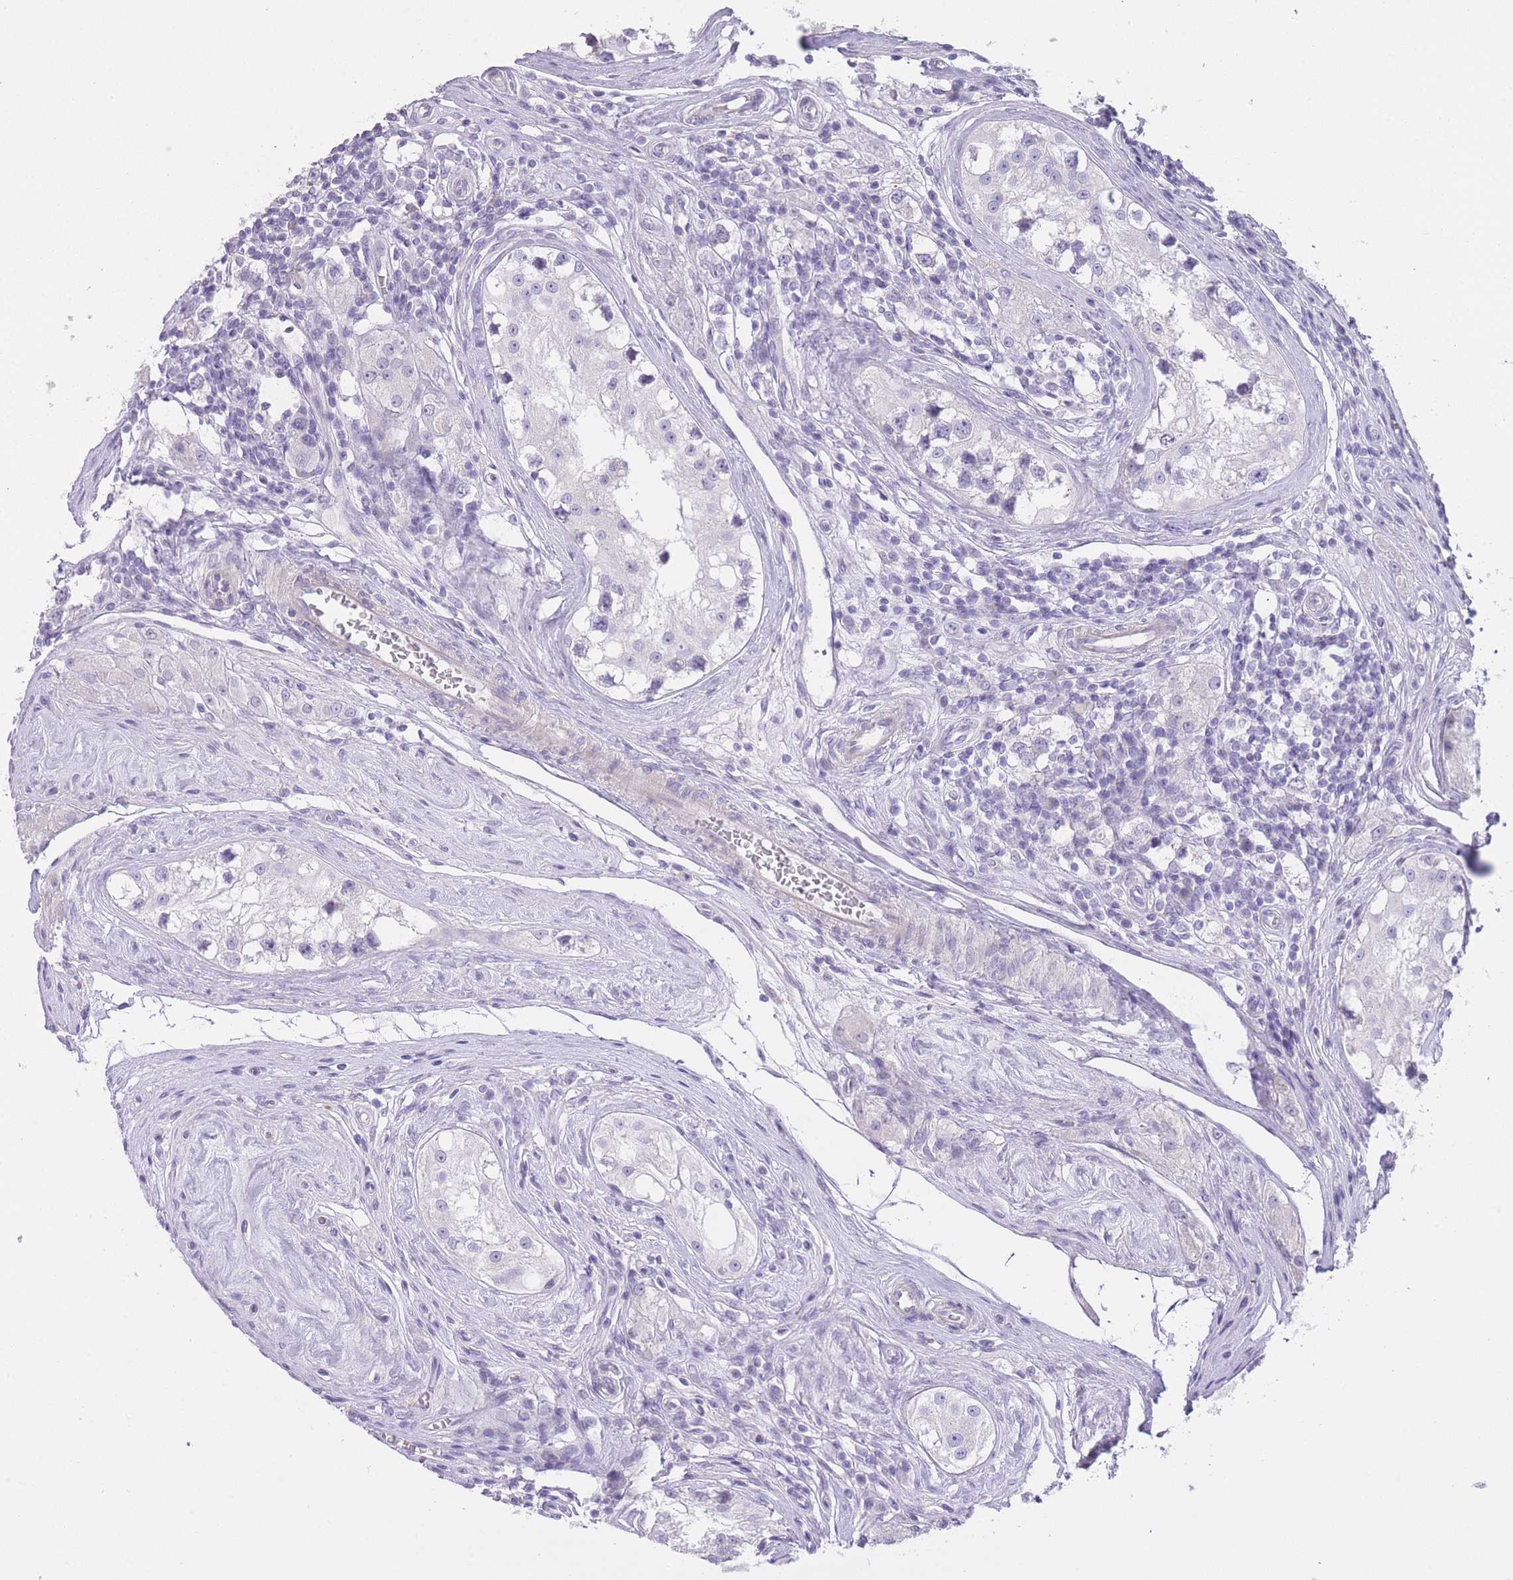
{"staining": {"intensity": "negative", "quantity": "none", "location": "none"}, "tissue": "testis cancer", "cell_type": "Tumor cells", "image_type": "cancer", "snomed": [{"axis": "morphology", "description": "Seminoma, NOS"}, {"axis": "topography", "description": "Testis"}], "caption": "Immunohistochemistry (IHC) micrograph of human testis cancer (seminoma) stained for a protein (brown), which displays no staining in tumor cells.", "gene": "IMPG1", "patient": {"sex": "male", "age": 34}}